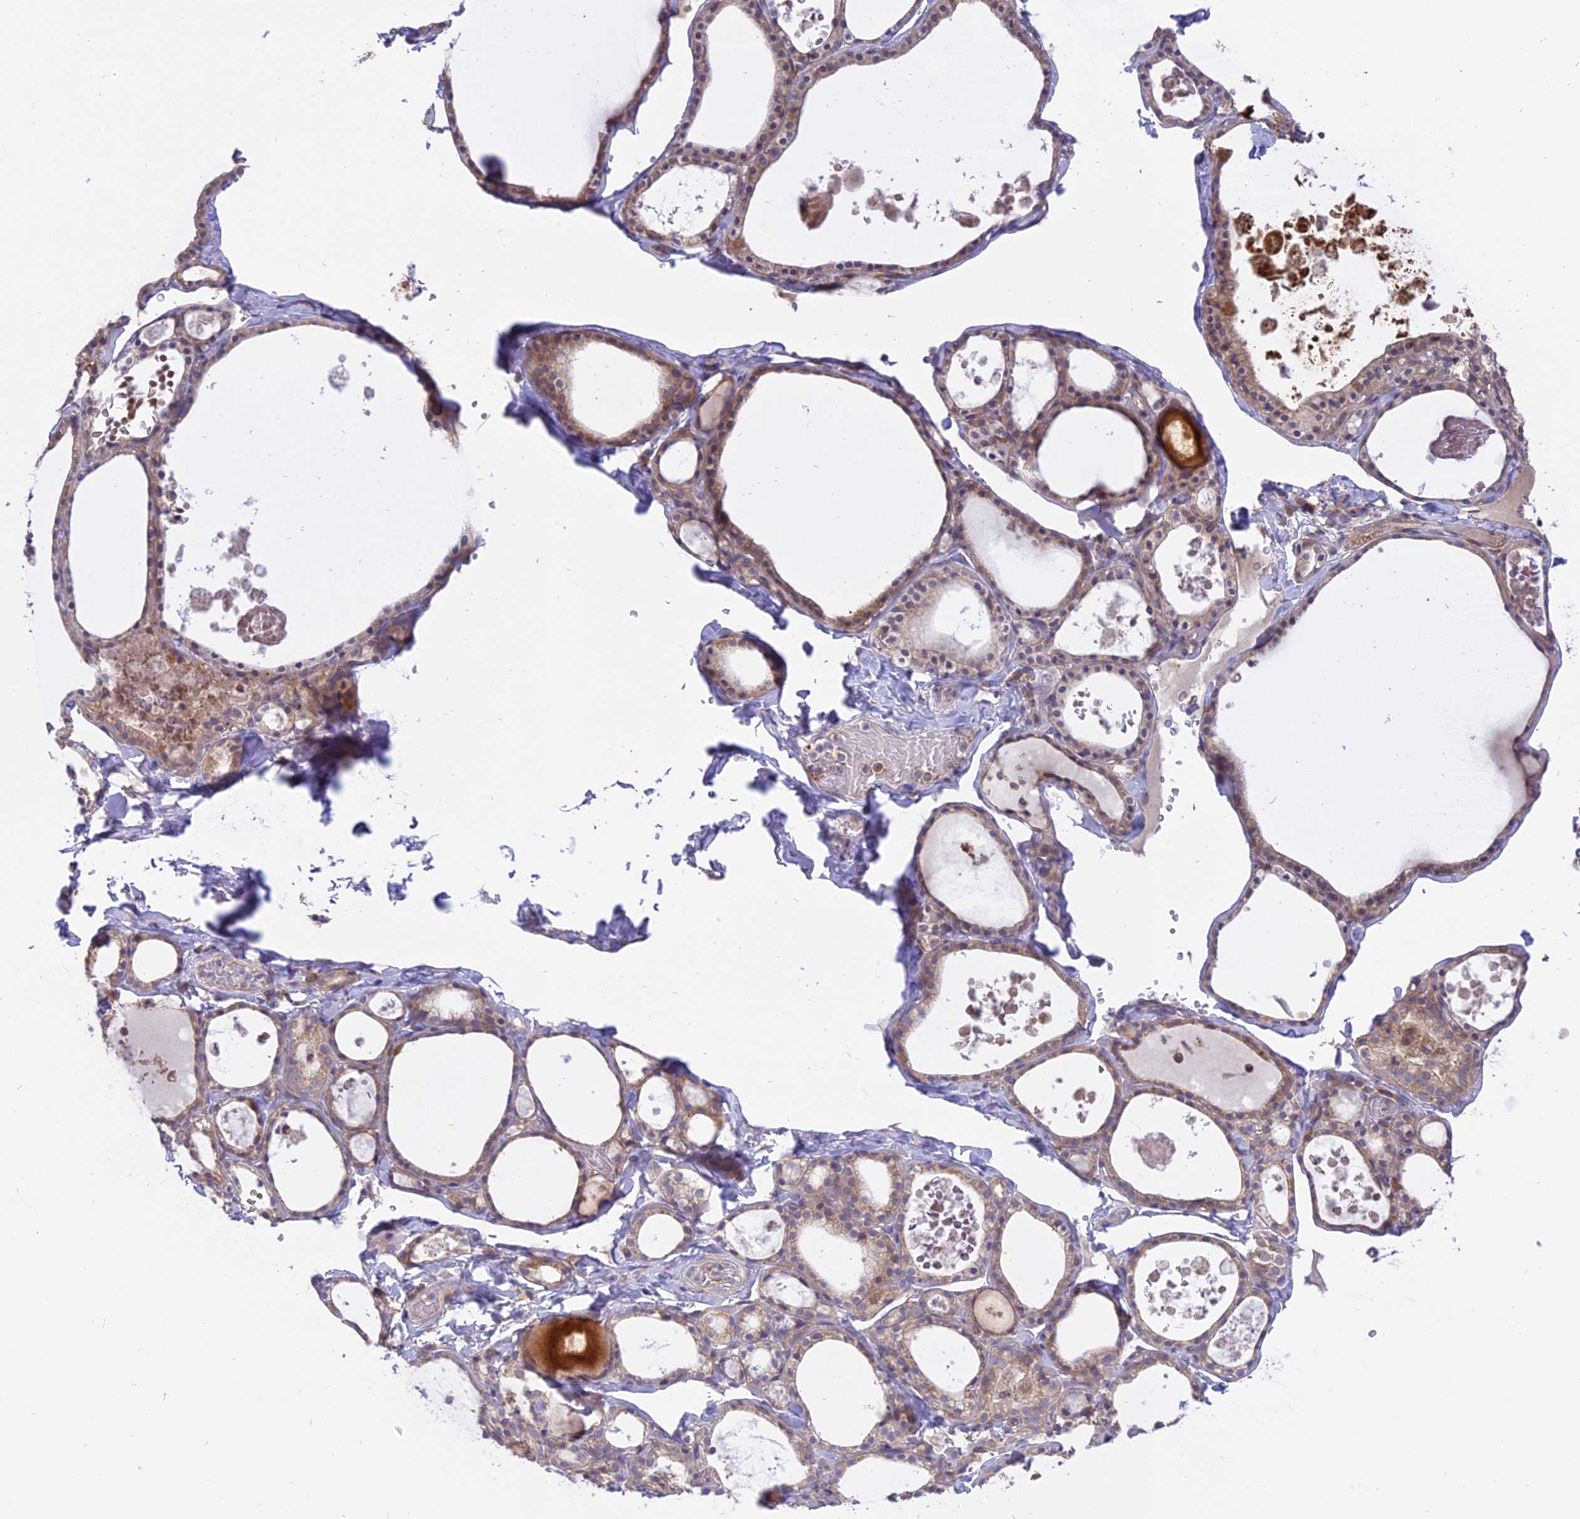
{"staining": {"intensity": "moderate", "quantity": ">75%", "location": "cytoplasmic/membranous"}, "tissue": "thyroid gland", "cell_type": "Glandular cells", "image_type": "normal", "snomed": [{"axis": "morphology", "description": "Normal tissue, NOS"}, {"axis": "topography", "description": "Thyroid gland"}], "caption": "Moderate cytoplasmic/membranous expression for a protein is identified in approximately >75% of glandular cells of unremarkable thyroid gland using immunohistochemistry.", "gene": "IL21R", "patient": {"sex": "male", "age": 56}}